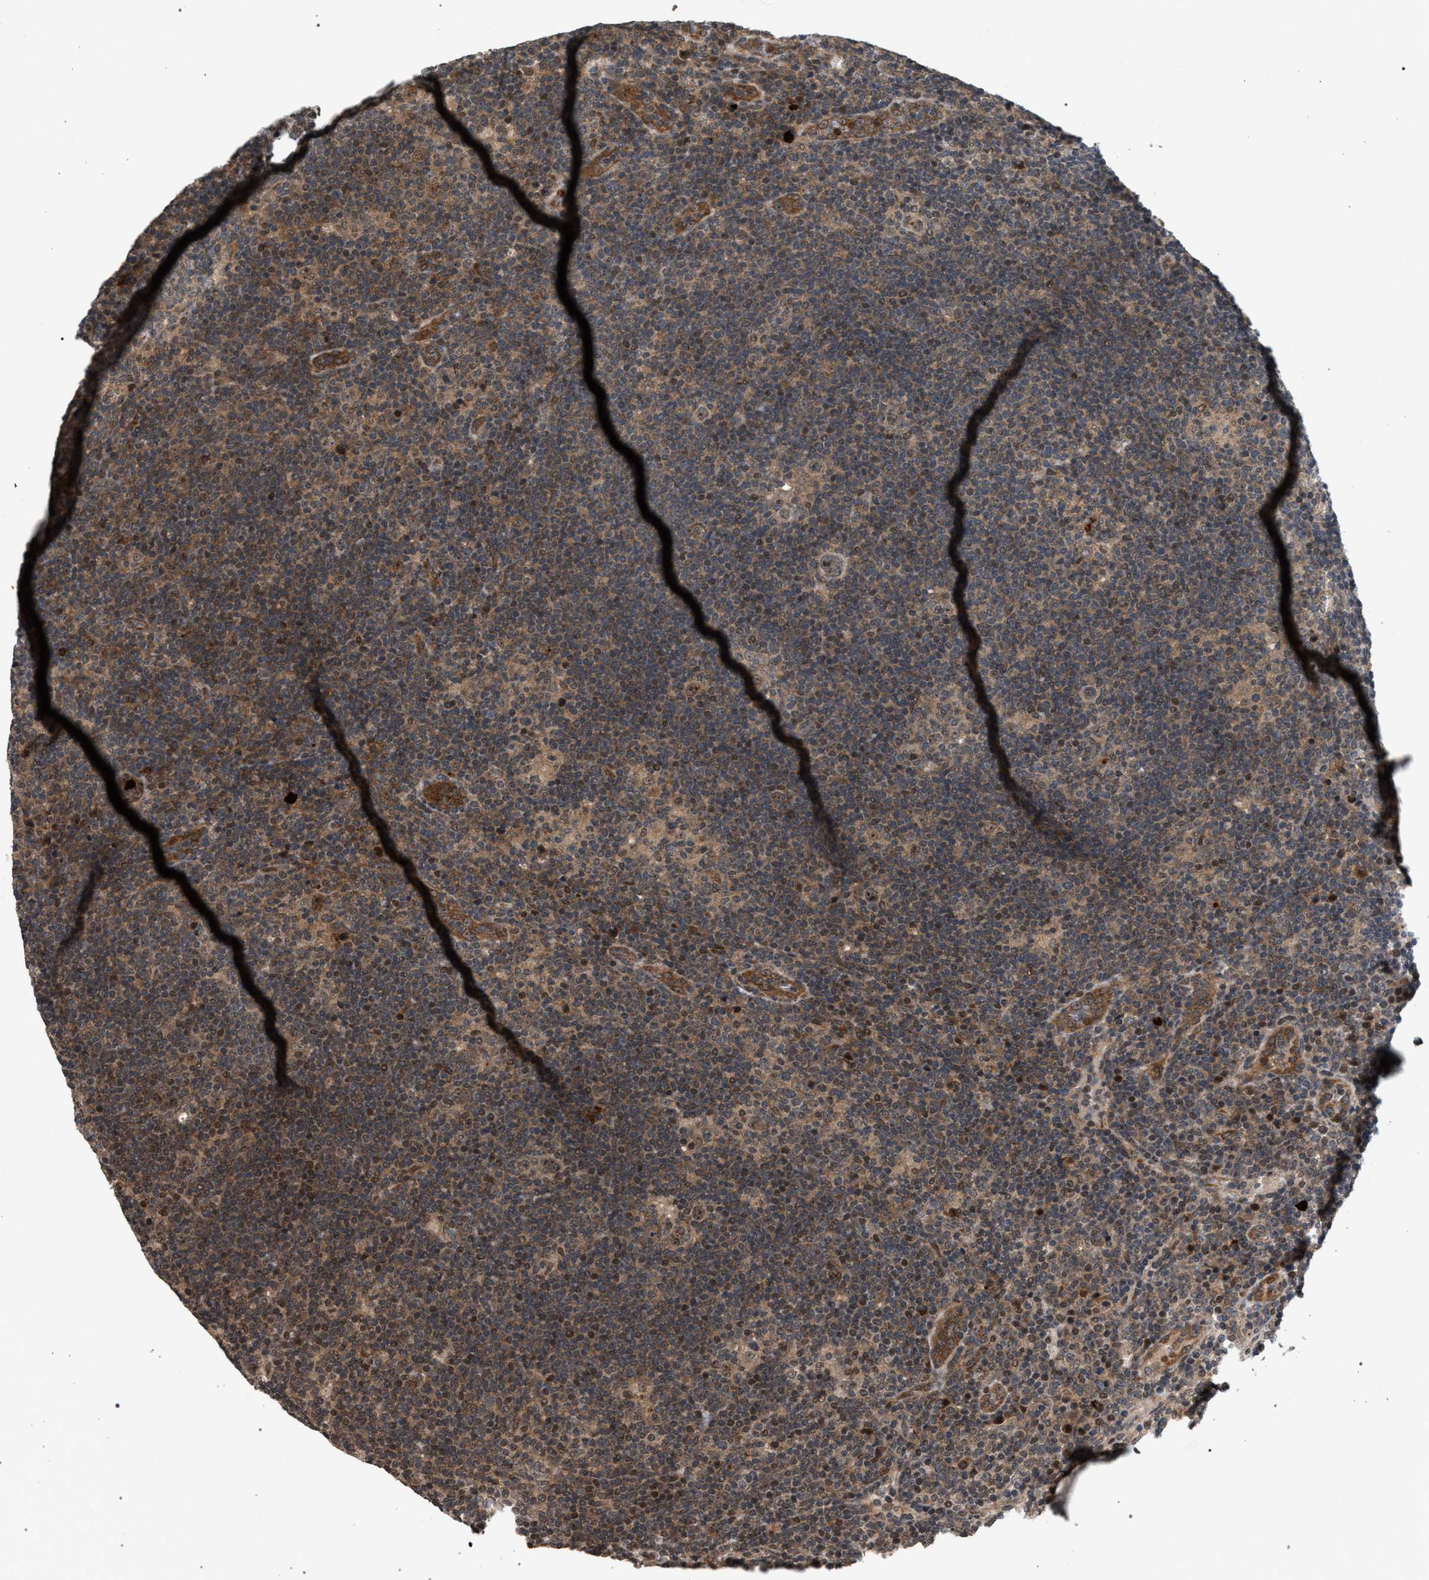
{"staining": {"intensity": "weak", "quantity": ">75%", "location": "cytoplasmic/membranous,nuclear"}, "tissue": "lymphoma", "cell_type": "Tumor cells", "image_type": "cancer", "snomed": [{"axis": "morphology", "description": "Hodgkin's disease, NOS"}, {"axis": "topography", "description": "Lymph node"}], "caption": "Brown immunohistochemical staining in human Hodgkin's disease exhibits weak cytoplasmic/membranous and nuclear positivity in about >75% of tumor cells. The protein is shown in brown color, while the nuclei are stained blue.", "gene": "IRAK4", "patient": {"sex": "female", "age": 57}}